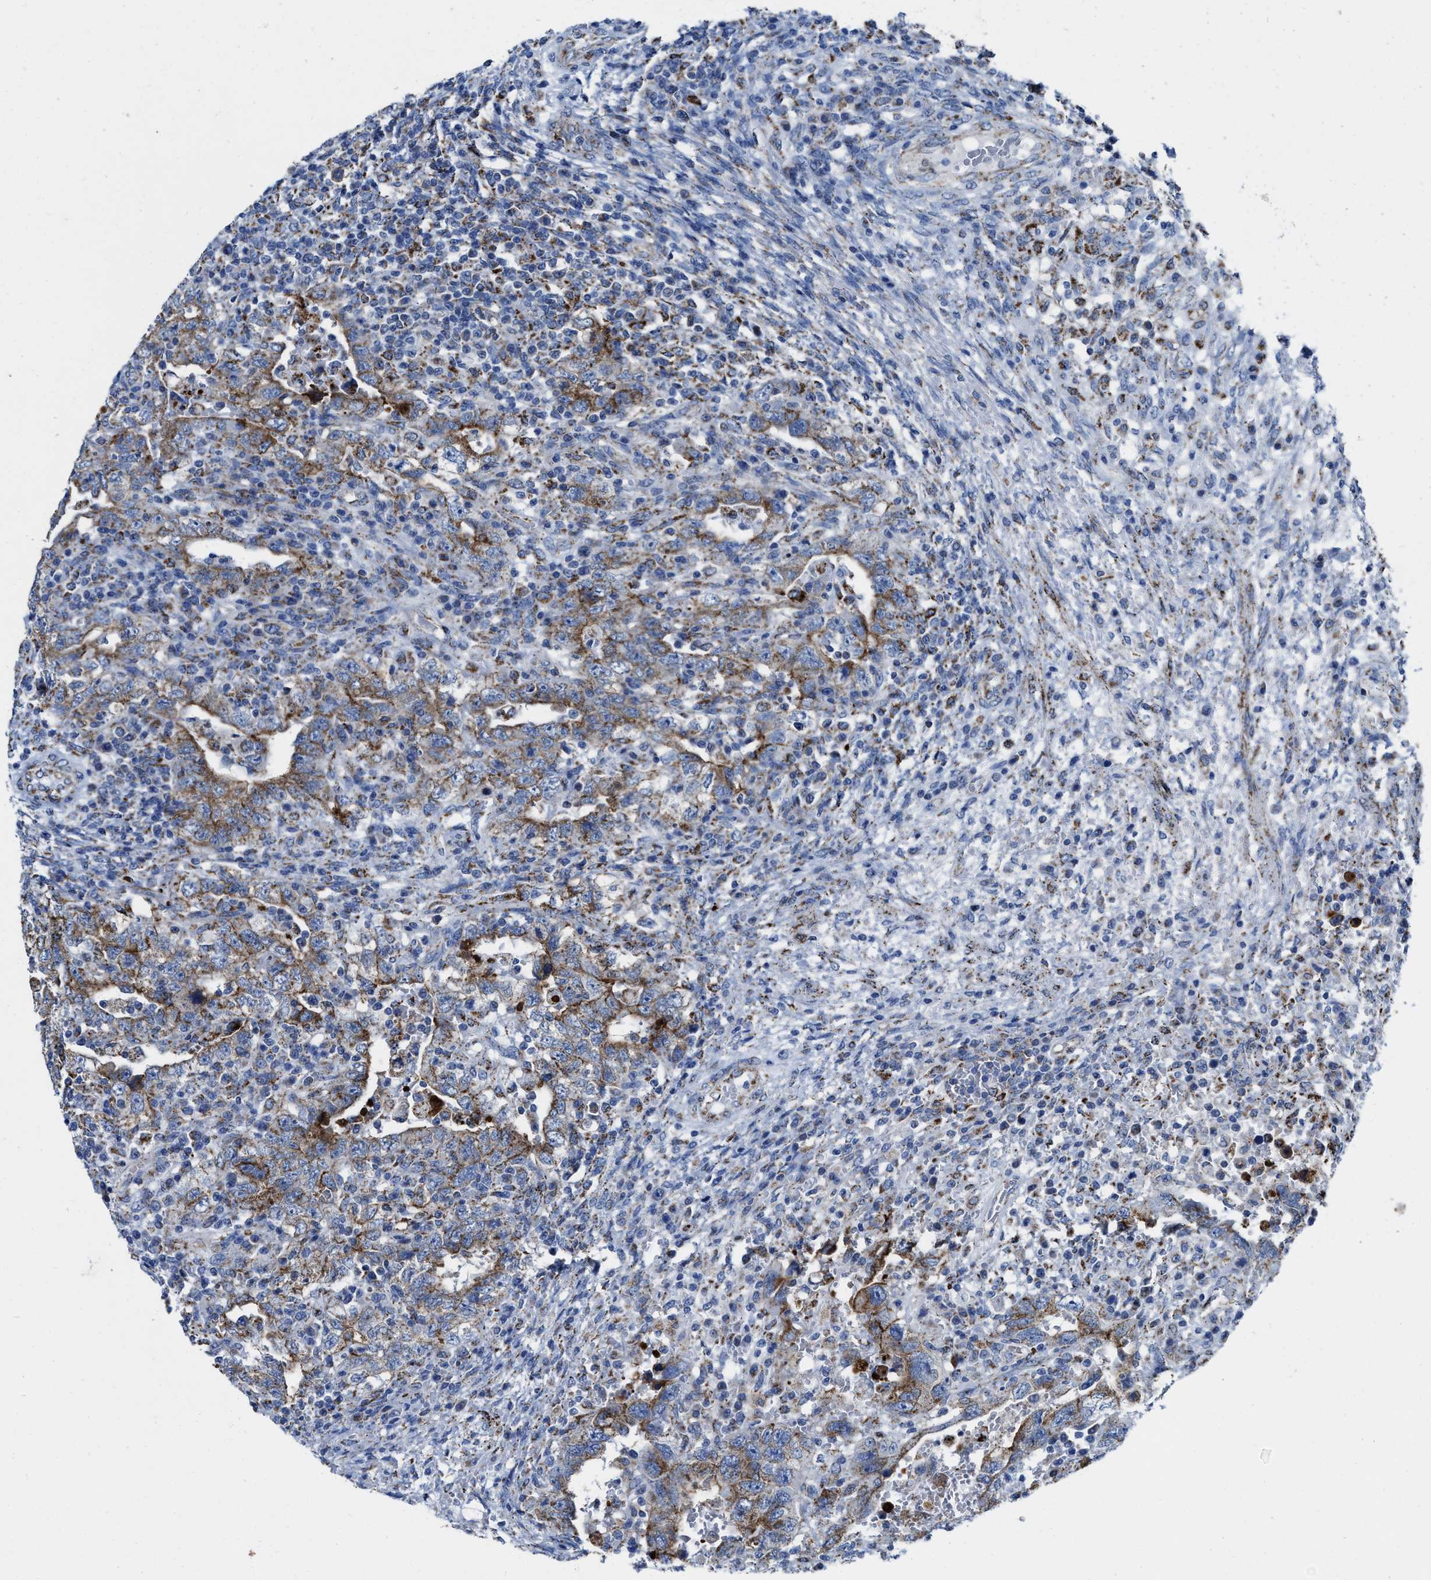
{"staining": {"intensity": "strong", "quantity": "25%-75%", "location": "cytoplasmic/membranous"}, "tissue": "testis cancer", "cell_type": "Tumor cells", "image_type": "cancer", "snomed": [{"axis": "morphology", "description": "Carcinoma, Embryonal, NOS"}, {"axis": "topography", "description": "Testis"}], "caption": "A histopathology image showing strong cytoplasmic/membranous positivity in approximately 25%-75% of tumor cells in testis cancer (embryonal carcinoma), as visualized by brown immunohistochemical staining.", "gene": "ALDH1B1", "patient": {"sex": "male", "age": 26}}